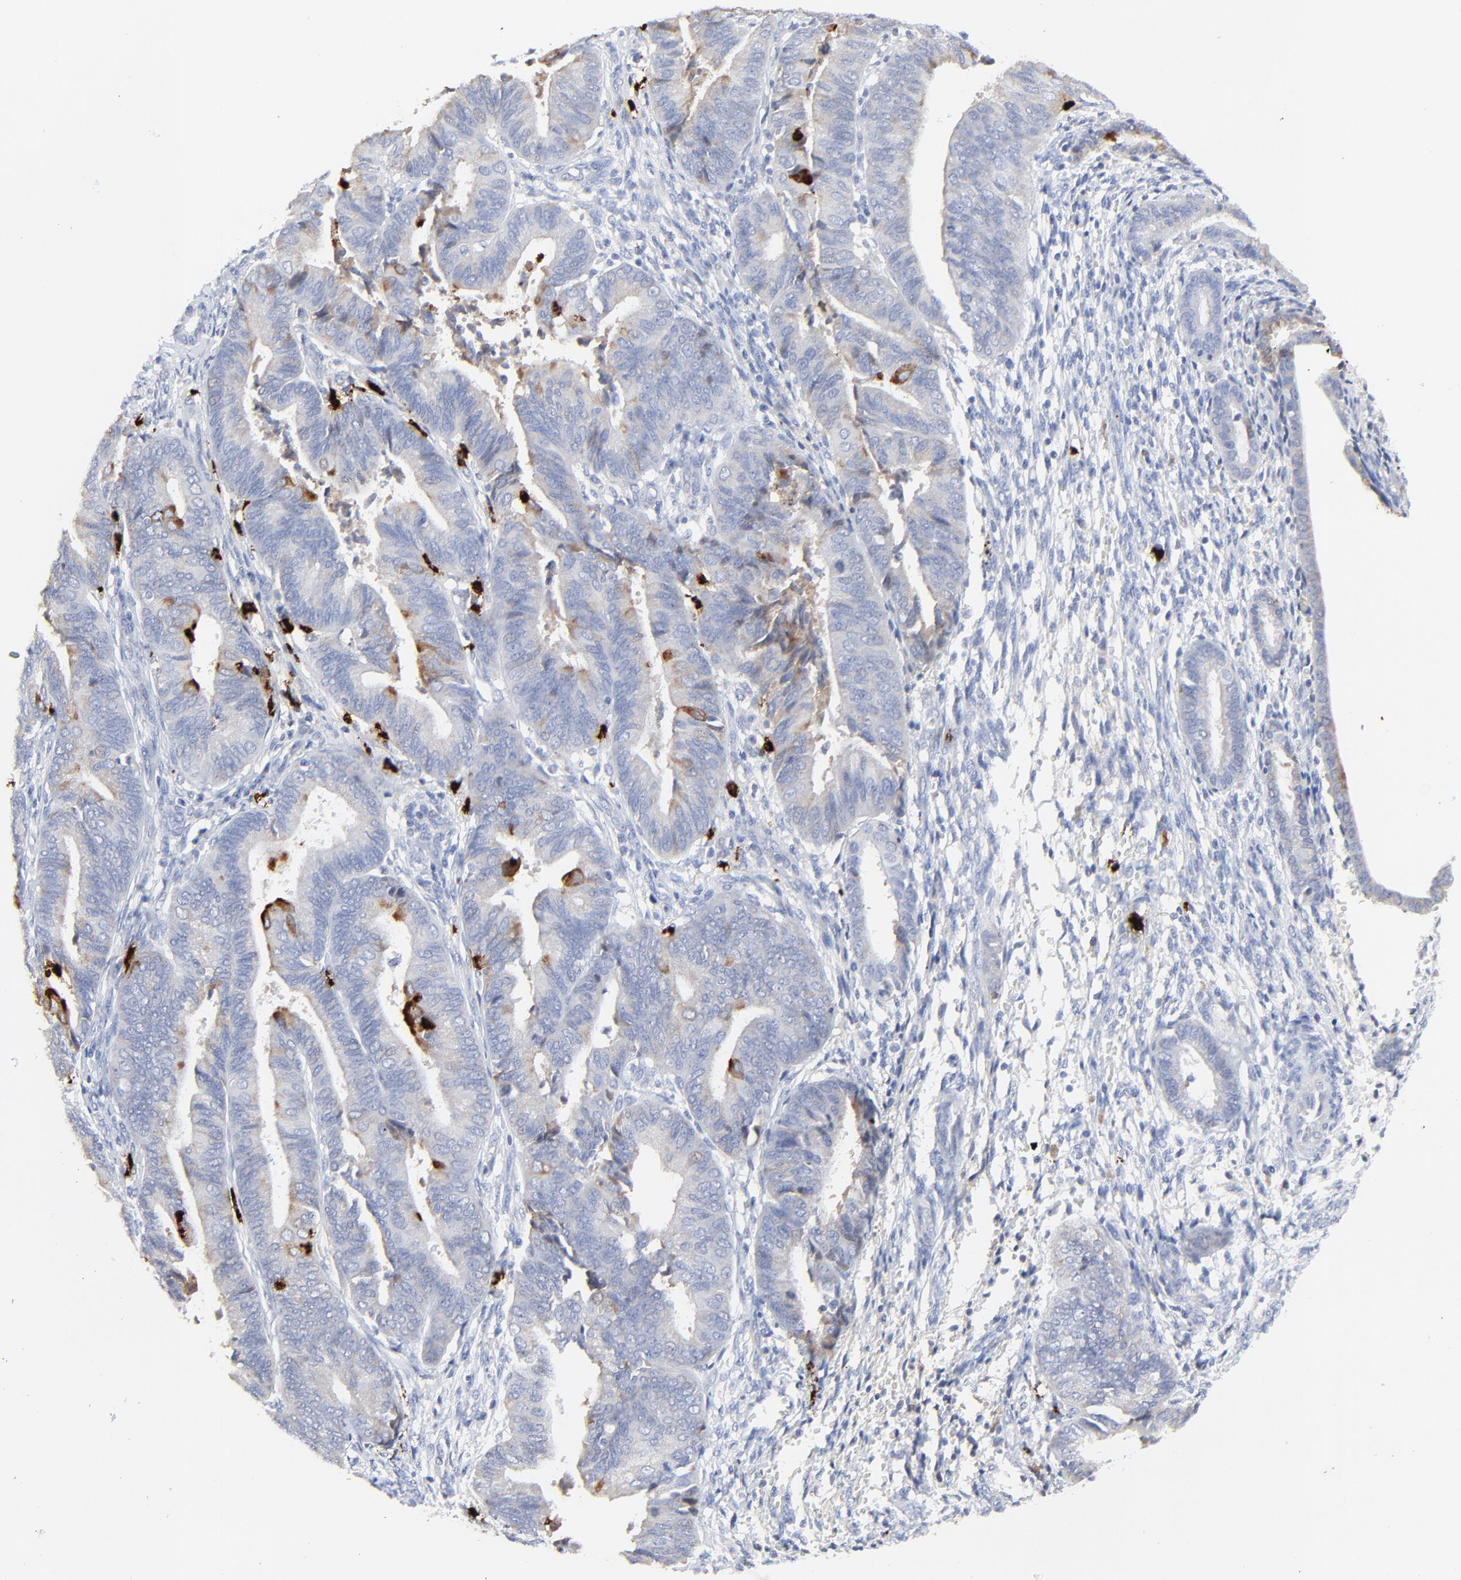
{"staining": {"intensity": "weak", "quantity": "<25%", "location": "cytoplasmic/membranous"}, "tissue": "endometrial cancer", "cell_type": "Tumor cells", "image_type": "cancer", "snomed": [{"axis": "morphology", "description": "Adenocarcinoma, NOS"}, {"axis": "topography", "description": "Endometrium"}], "caption": "Immunohistochemistry of adenocarcinoma (endometrial) demonstrates no positivity in tumor cells.", "gene": "LCN2", "patient": {"sex": "female", "age": 63}}